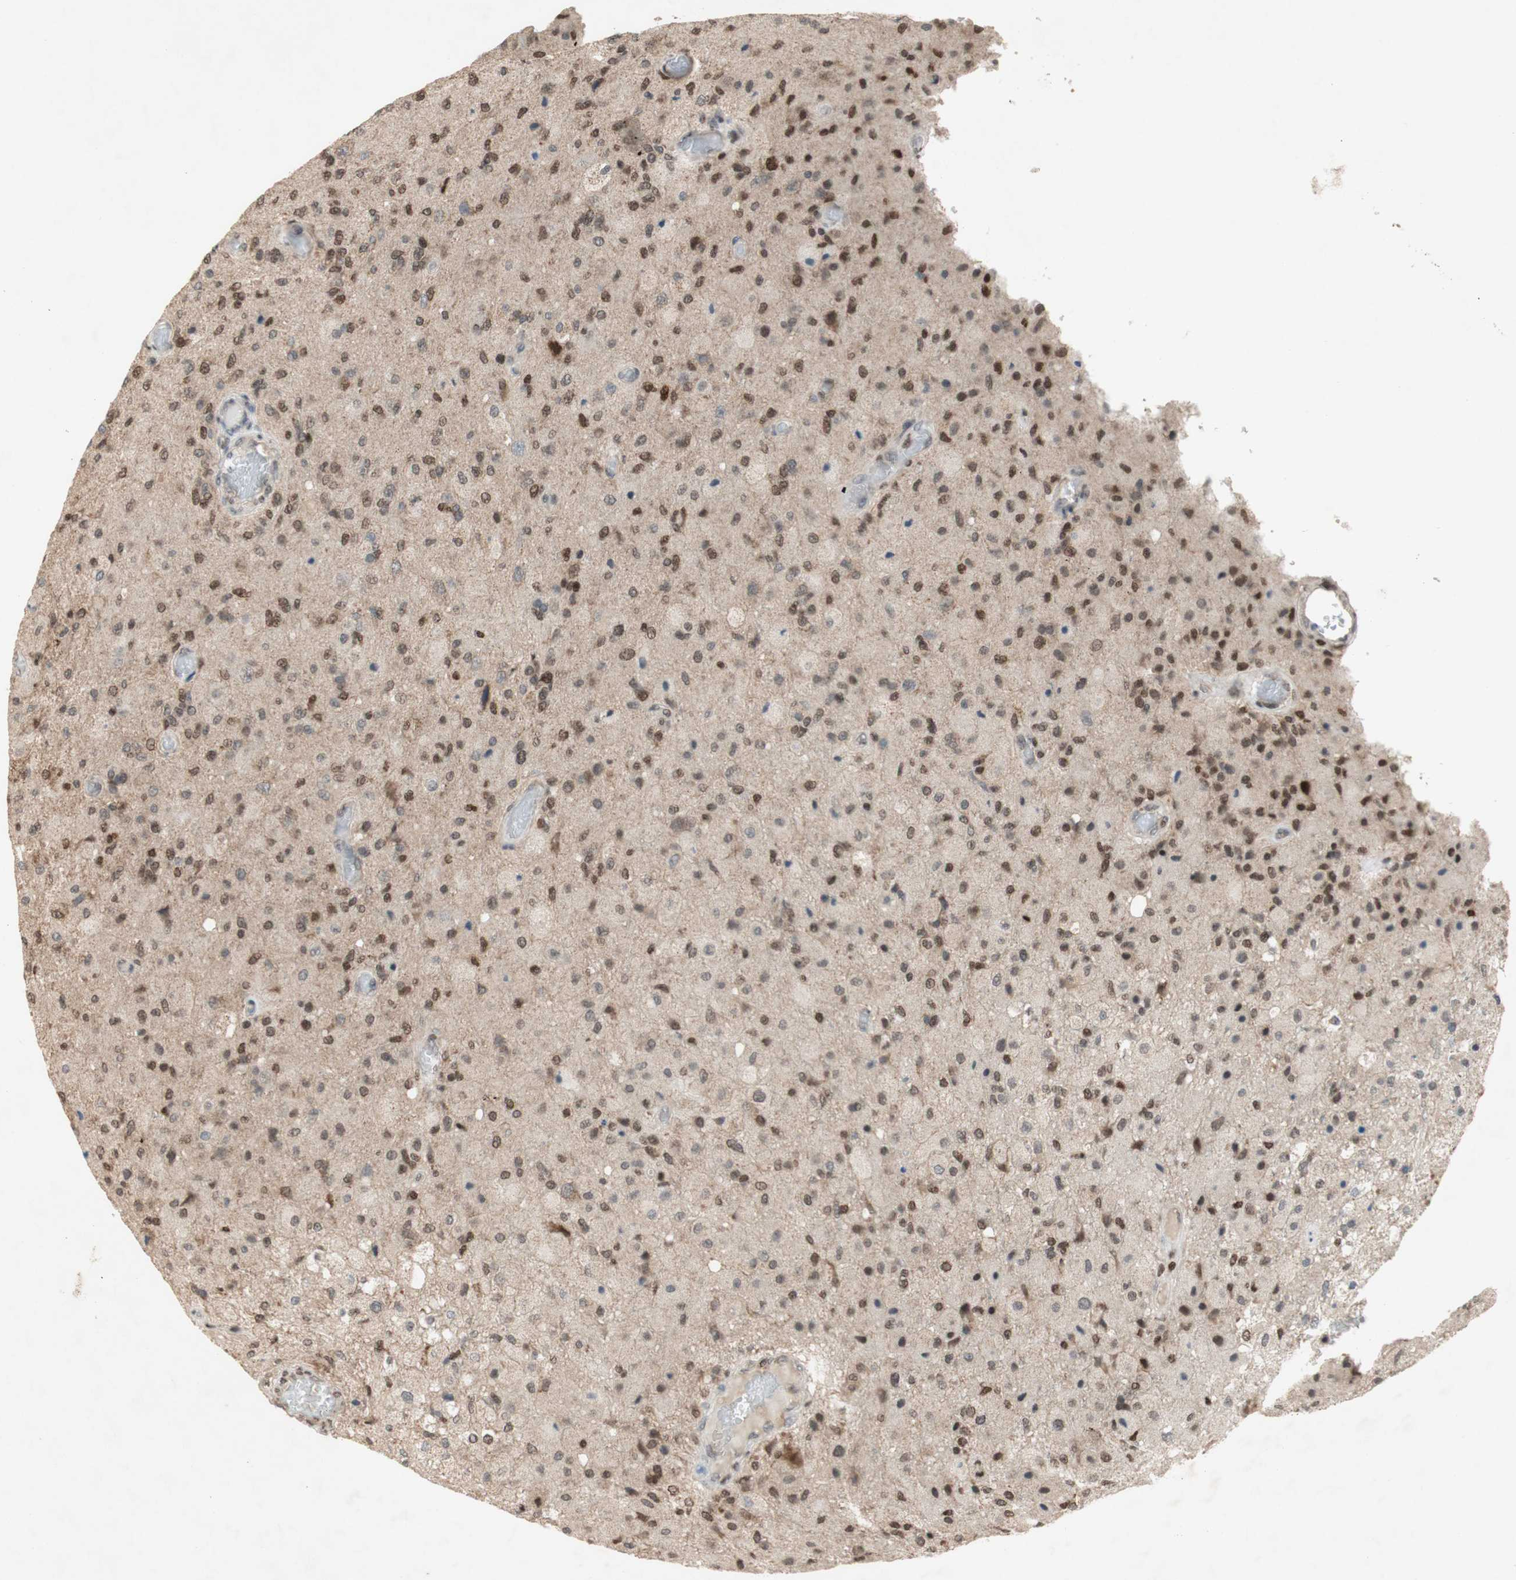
{"staining": {"intensity": "strong", "quantity": "25%-75%", "location": "nuclear"}, "tissue": "glioma", "cell_type": "Tumor cells", "image_type": "cancer", "snomed": [{"axis": "morphology", "description": "Normal tissue, NOS"}, {"axis": "morphology", "description": "Glioma, malignant, High grade"}, {"axis": "topography", "description": "Cerebral cortex"}], "caption": "A brown stain labels strong nuclear staining of a protein in human malignant glioma (high-grade) tumor cells.", "gene": "DNMT3A", "patient": {"sex": "male", "age": 77}}